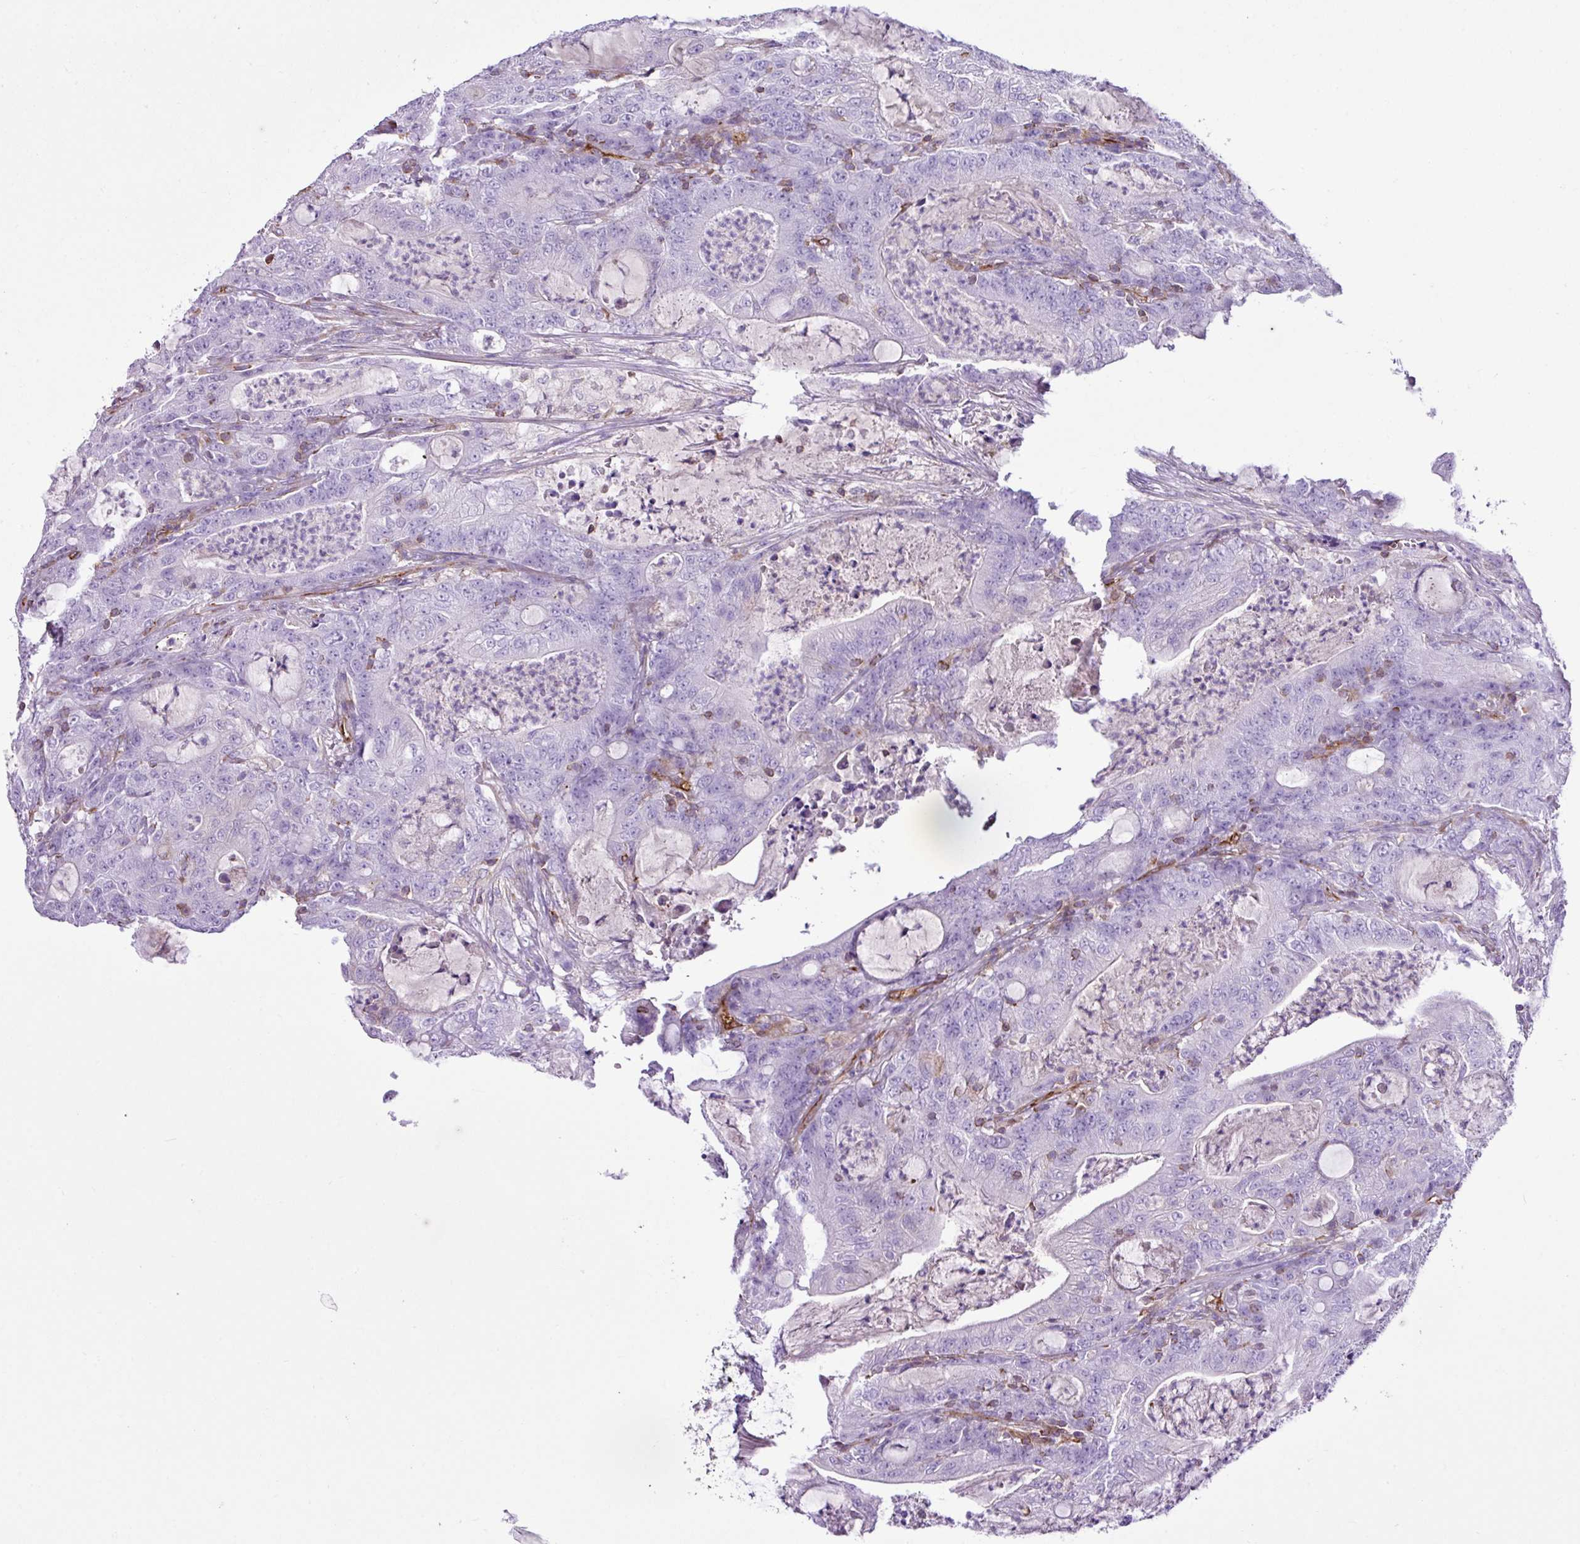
{"staining": {"intensity": "negative", "quantity": "none", "location": "none"}, "tissue": "colorectal cancer", "cell_type": "Tumor cells", "image_type": "cancer", "snomed": [{"axis": "morphology", "description": "Adenocarcinoma, NOS"}, {"axis": "topography", "description": "Colon"}], "caption": "Colorectal cancer was stained to show a protein in brown. There is no significant expression in tumor cells. (Stains: DAB immunohistochemistry with hematoxylin counter stain, Microscopy: brightfield microscopy at high magnification).", "gene": "EME2", "patient": {"sex": "male", "age": 83}}